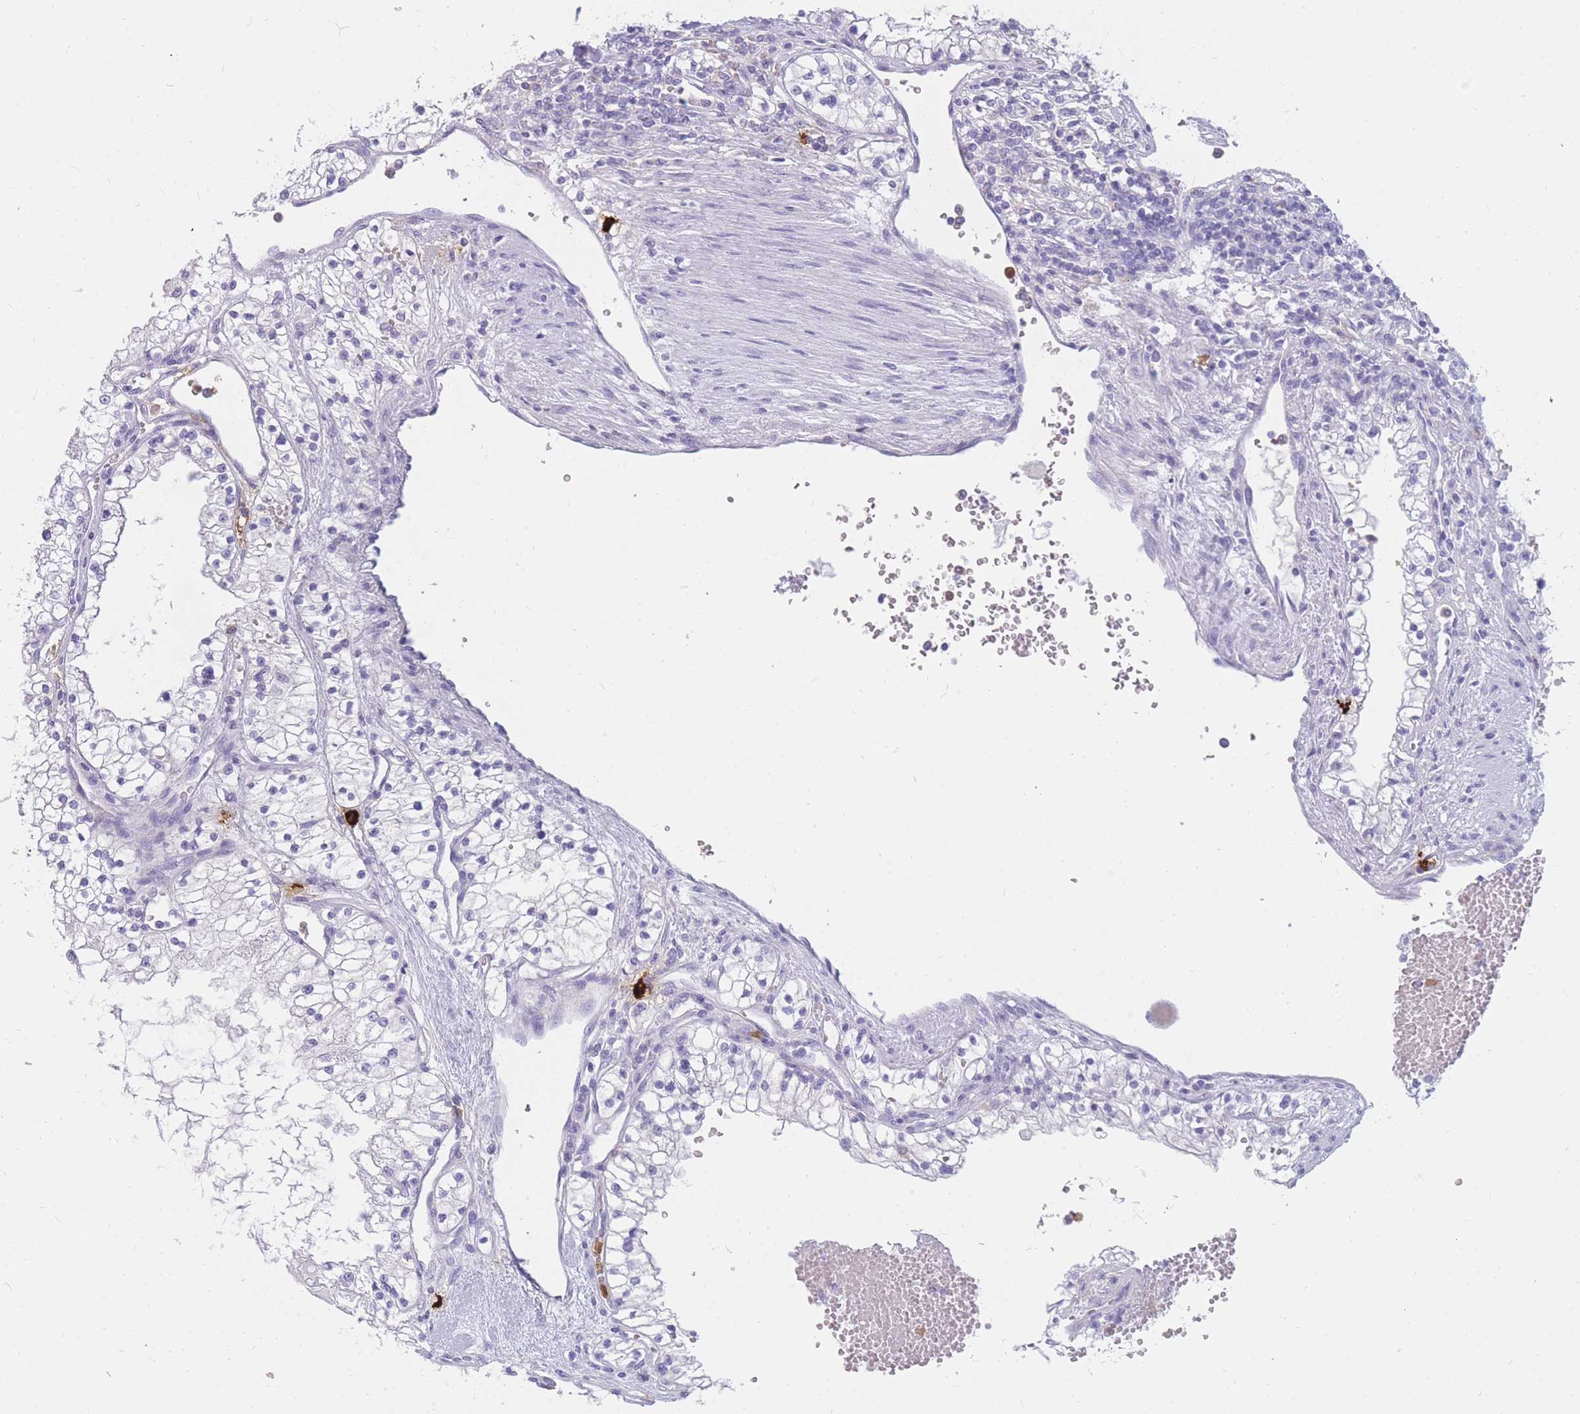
{"staining": {"intensity": "negative", "quantity": "none", "location": "none"}, "tissue": "renal cancer", "cell_type": "Tumor cells", "image_type": "cancer", "snomed": [{"axis": "morphology", "description": "Normal tissue, NOS"}, {"axis": "morphology", "description": "Adenocarcinoma, NOS"}, {"axis": "topography", "description": "Kidney"}], "caption": "A high-resolution histopathology image shows immunohistochemistry (IHC) staining of adenocarcinoma (renal), which demonstrates no significant staining in tumor cells. The staining was performed using DAB (3,3'-diaminobenzidine) to visualize the protein expression in brown, while the nuclei were stained in blue with hematoxylin (Magnification: 20x).", "gene": "TPSAB1", "patient": {"sex": "male", "age": 68}}